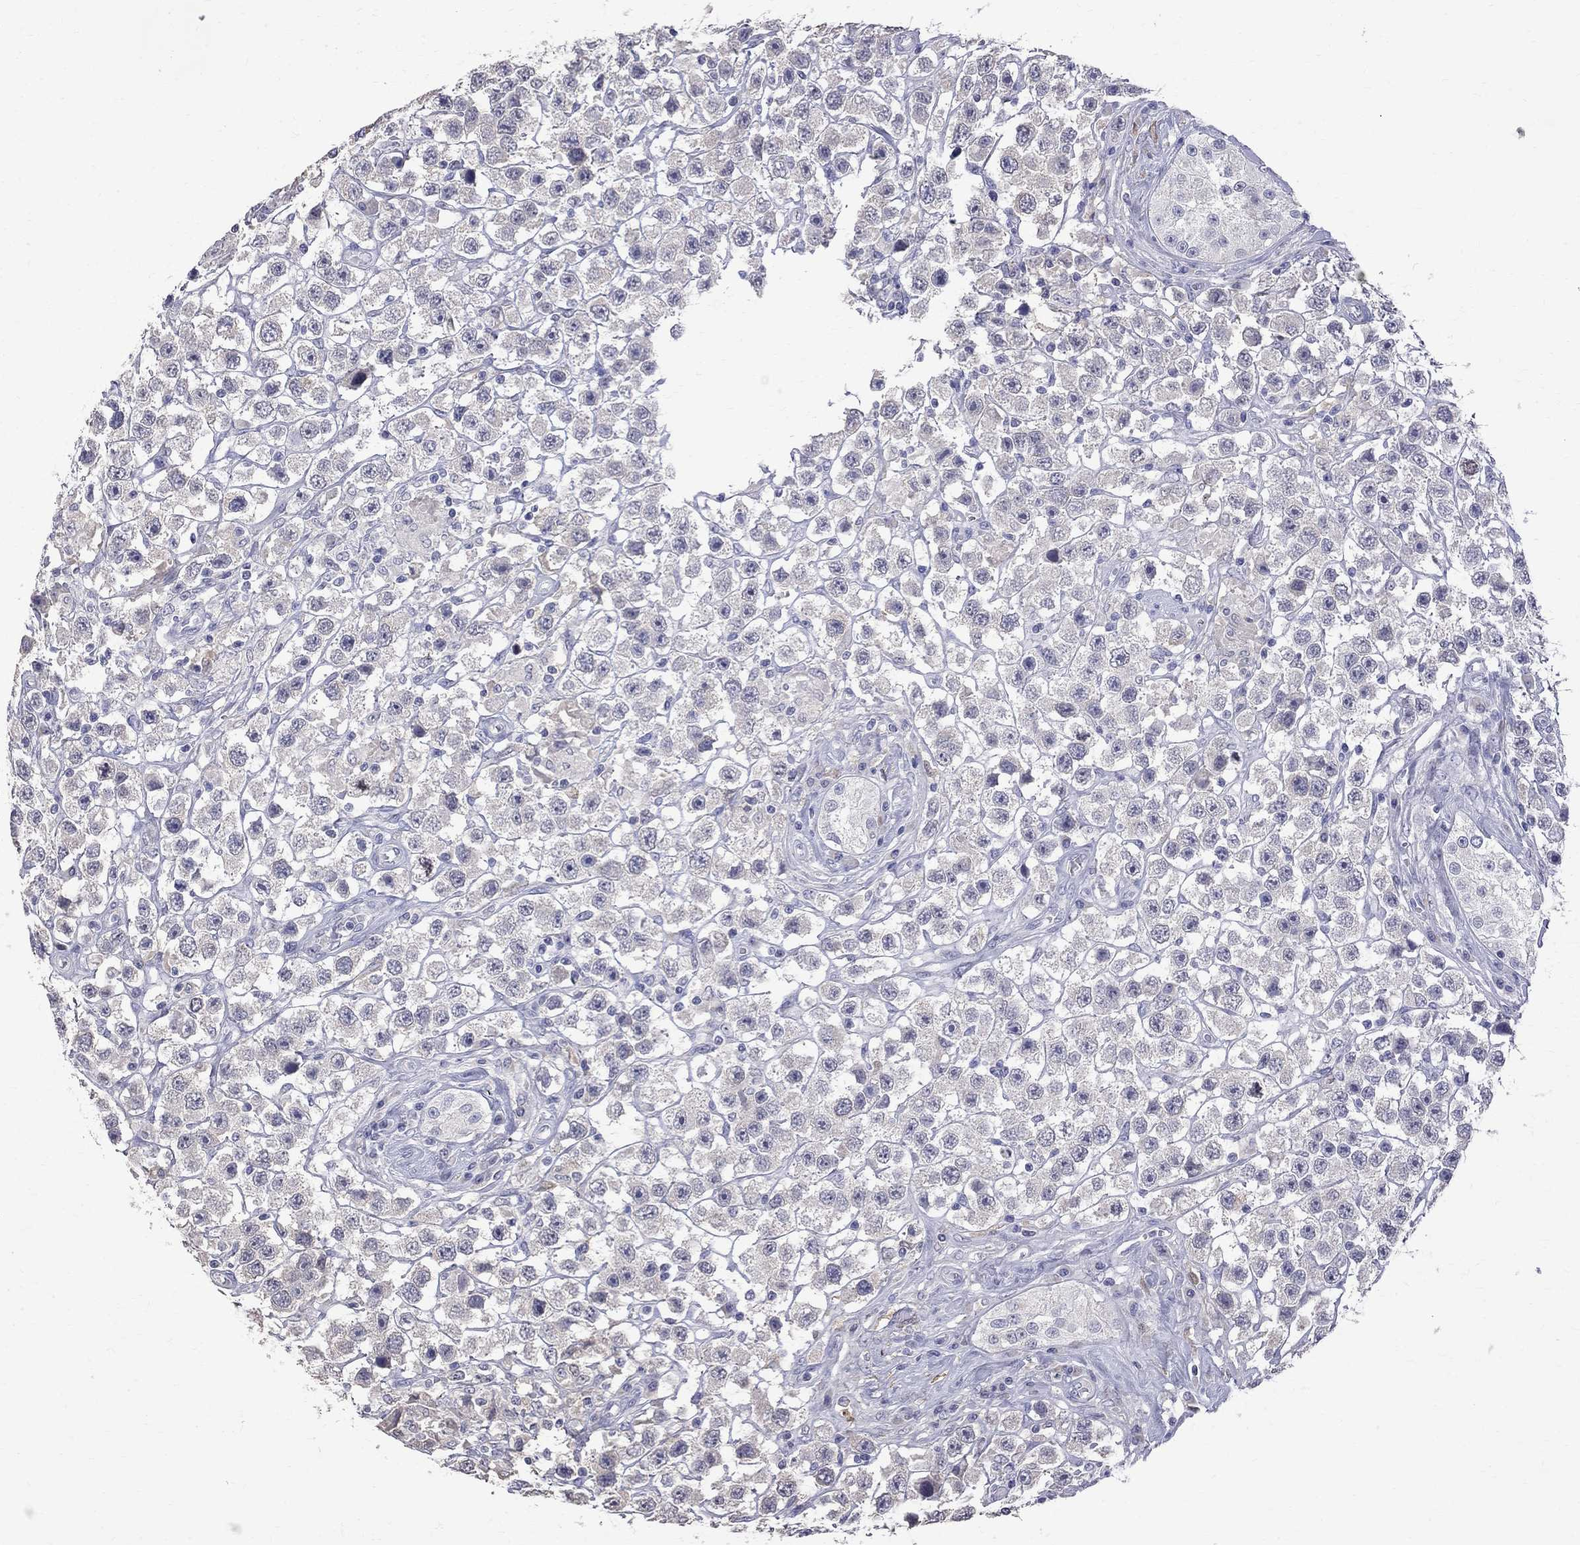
{"staining": {"intensity": "negative", "quantity": "none", "location": "none"}, "tissue": "testis cancer", "cell_type": "Tumor cells", "image_type": "cancer", "snomed": [{"axis": "morphology", "description": "Seminoma, NOS"}, {"axis": "topography", "description": "Testis"}], "caption": "Immunohistochemistry (IHC) photomicrograph of neoplastic tissue: human testis cancer (seminoma) stained with DAB (3,3'-diaminobenzidine) reveals no significant protein positivity in tumor cells.", "gene": "CKAP2", "patient": {"sex": "male", "age": 45}}